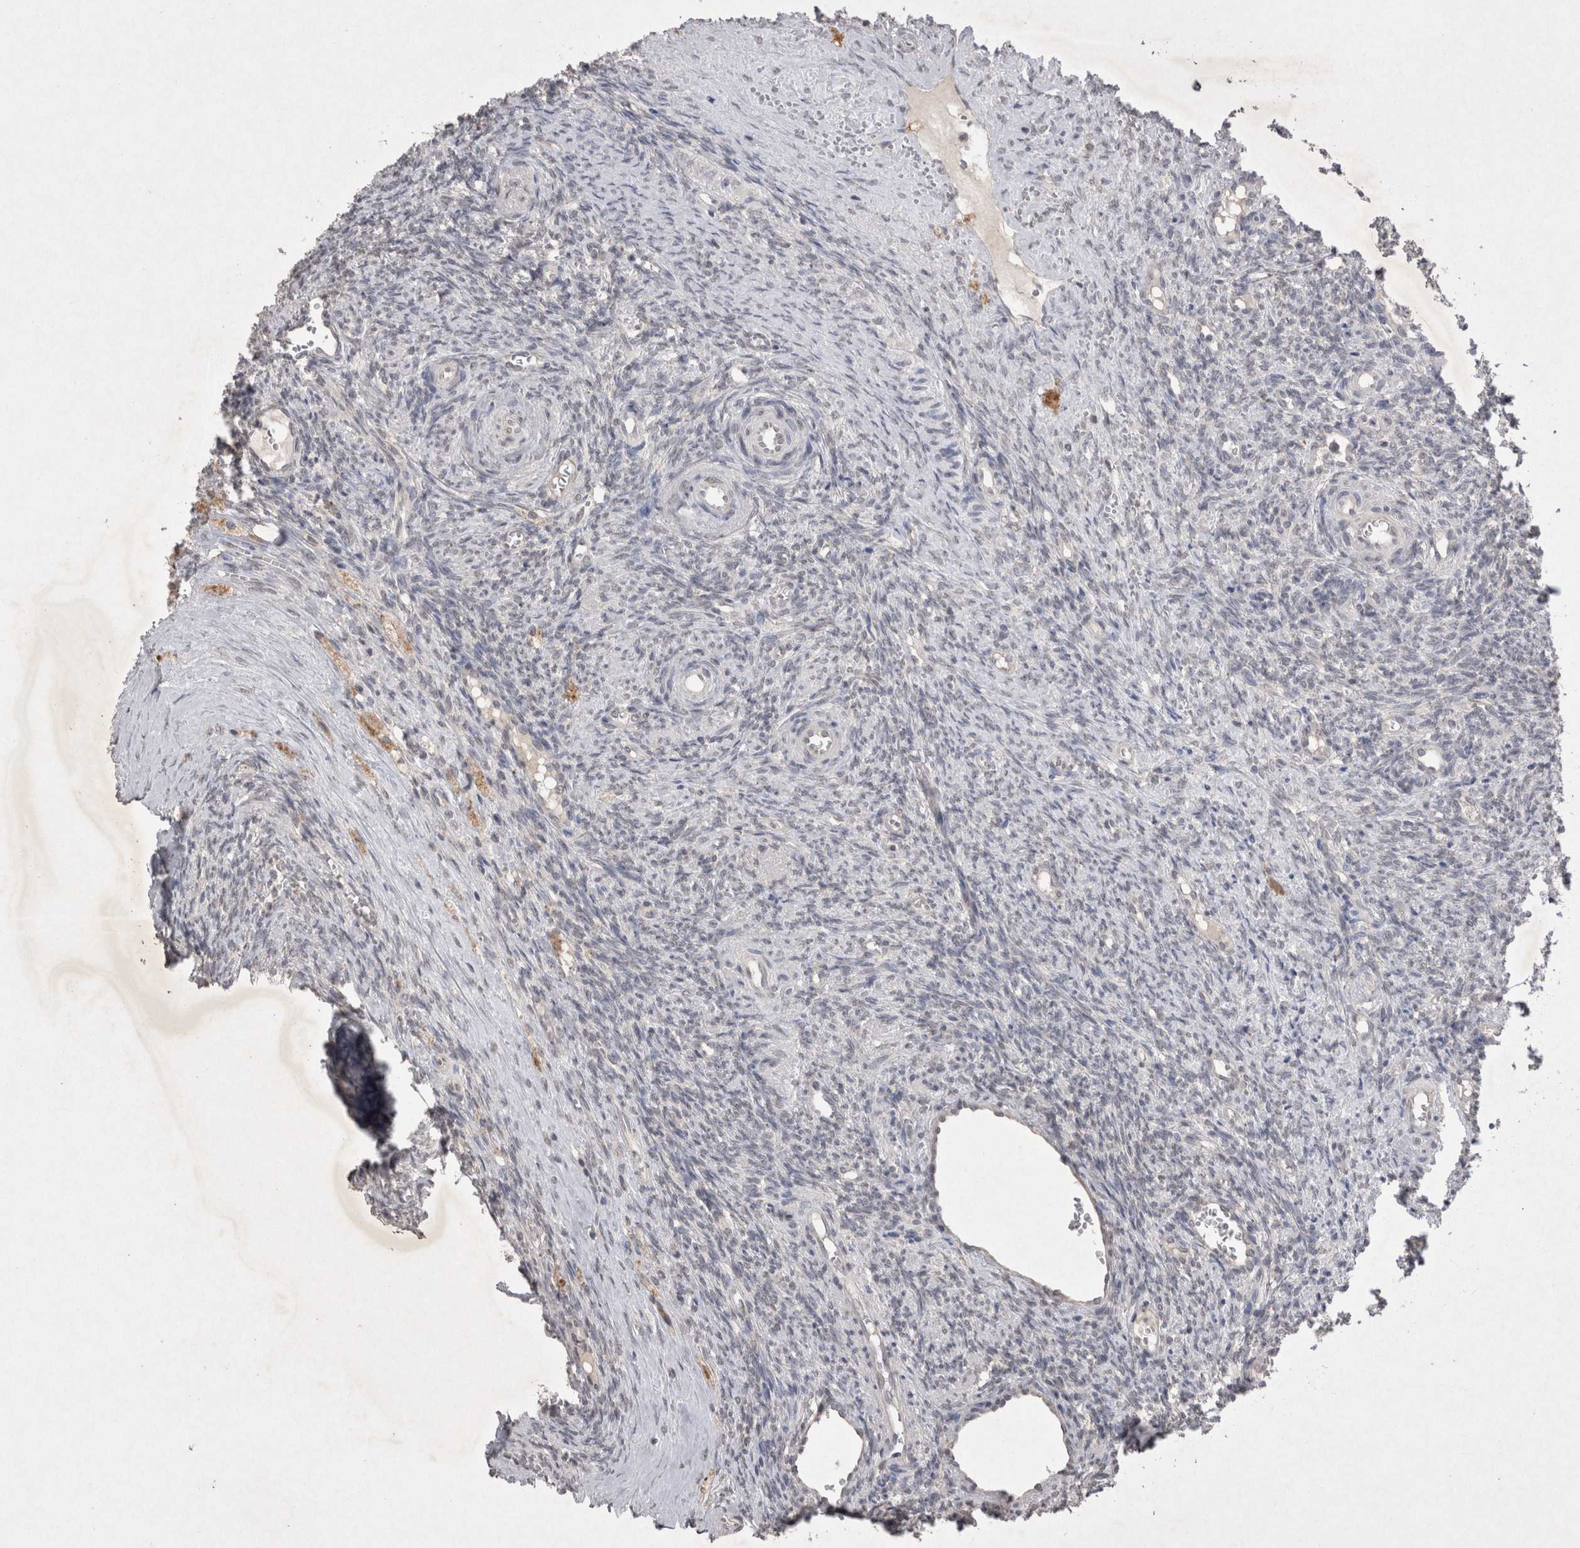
{"staining": {"intensity": "negative", "quantity": "none", "location": "none"}, "tissue": "ovary", "cell_type": "Ovarian stroma cells", "image_type": "normal", "snomed": [{"axis": "morphology", "description": "Normal tissue, NOS"}, {"axis": "topography", "description": "Ovary"}], "caption": "An image of ovary stained for a protein exhibits no brown staining in ovarian stroma cells.", "gene": "LYVE1", "patient": {"sex": "female", "age": 41}}